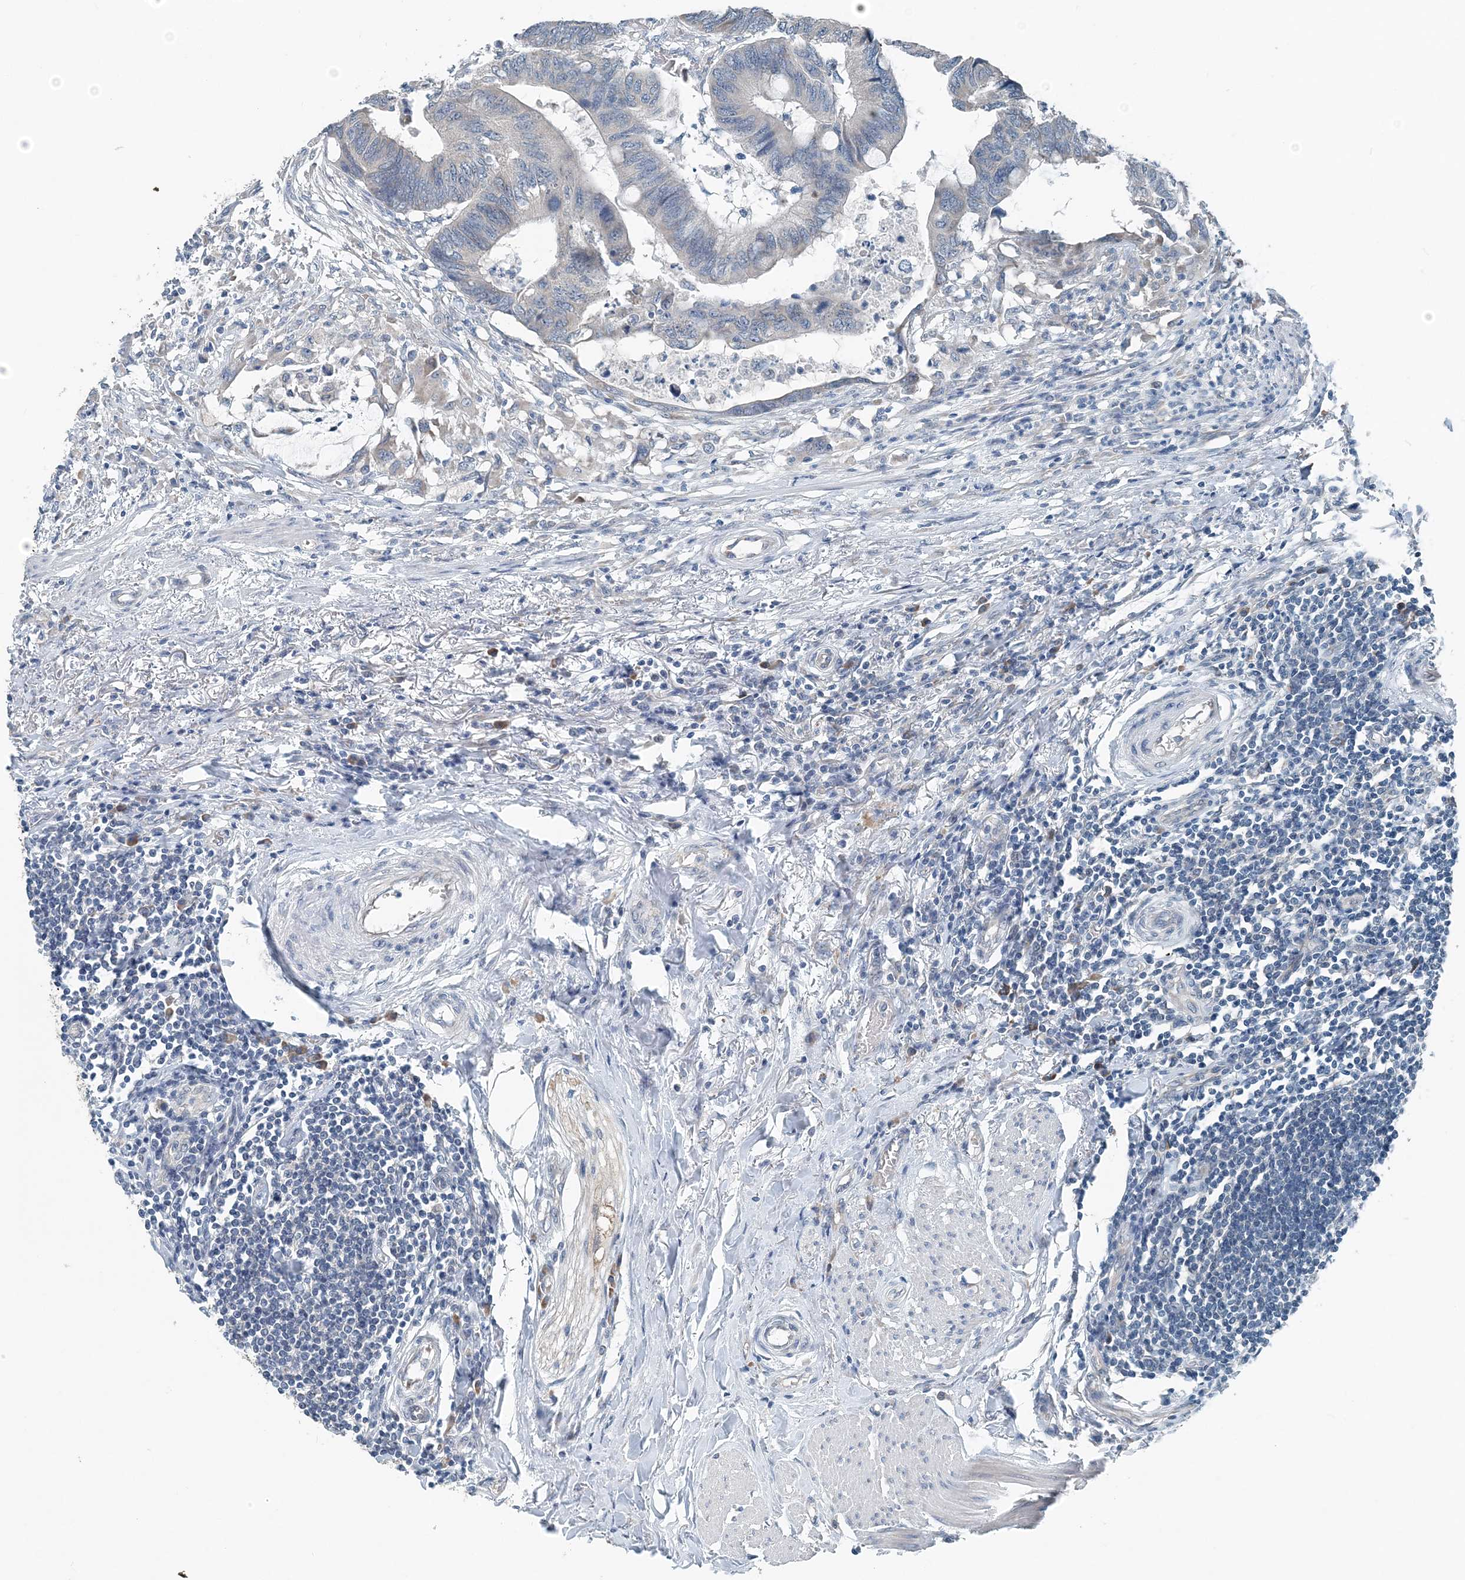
{"staining": {"intensity": "weak", "quantity": "<25%", "location": "cytoplasmic/membranous"}, "tissue": "colorectal cancer", "cell_type": "Tumor cells", "image_type": "cancer", "snomed": [{"axis": "morphology", "description": "Normal tissue, NOS"}, {"axis": "morphology", "description": "Adenocarcinoma, NOS"}, {"axis": "topography", "description": "Rectum"}, {"axis": "topography", "description": "Peripheral nerve tissue"}], "caption": "Immunohistochemistry (IHC) micrograph of neoplastic tissue: adenocarcinoma (colorectal) stained with DAB (3,3'-diaminobenzidine) displays no significant protein positivity in tumor cells.", "gene": "EEF1A2", "patient": {"sex": "male", "age": 92}}